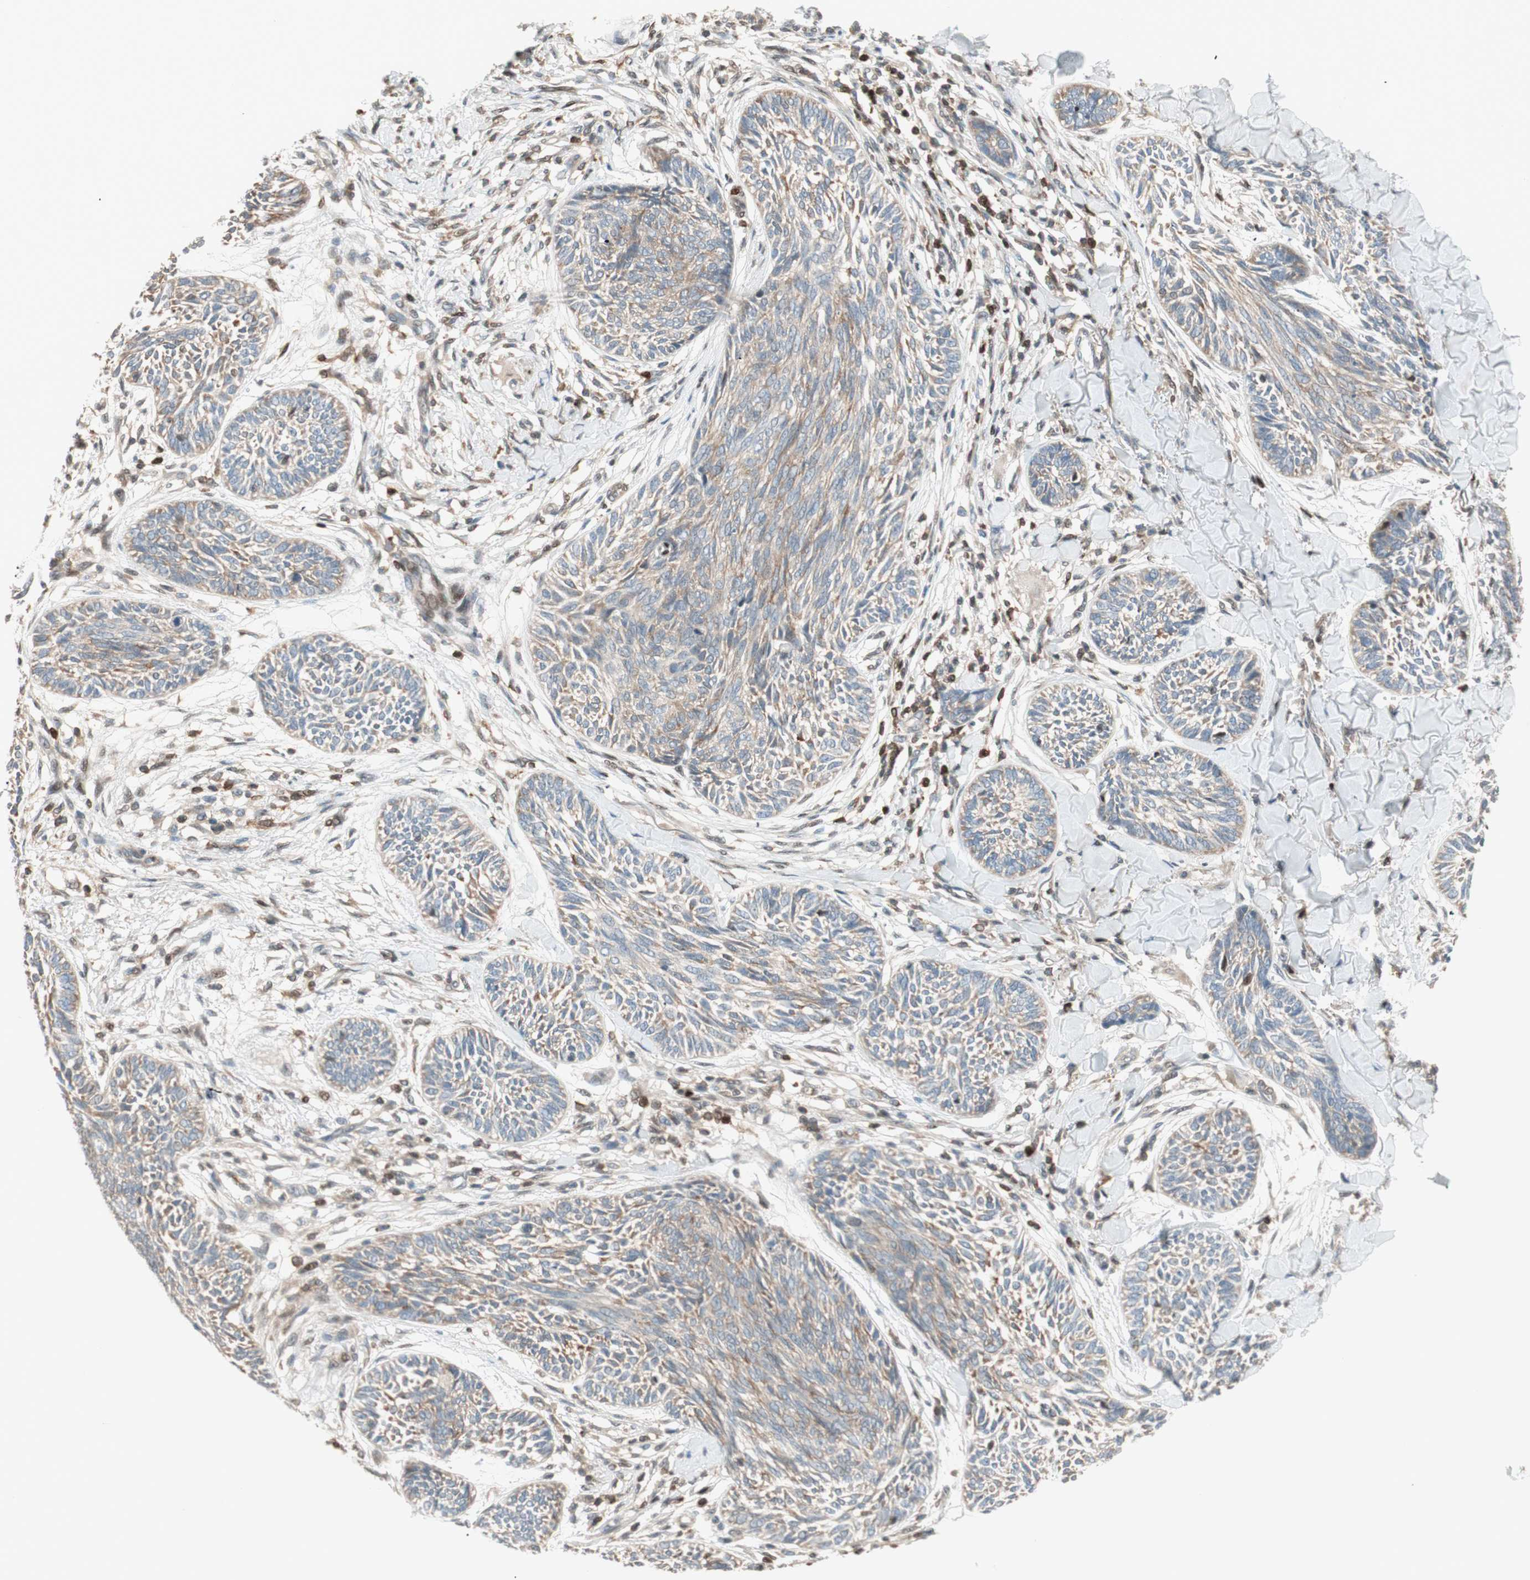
{"staining": {"intensity": "moderate", "quantity": "25%-75%", "location": "cytoplasmic/membranous"}, "tissue": "skin cancer", "cell_type": "Tumor cells", "image_type": "cancer", "snomed": [{"axis": "morphology", "description": "Papilloma, NOS"}, {"axis": "morphology", "description": "Basal cell carcinoma"}, {"axis": "topography", "description": "Skin"}], "caption": "Brown immunohistochemical staining in skin cancer reveals moderate cytoplasmic/membranous positivity in about 25%-75% of tumor cells.", "gene": "BIN1", "patient": {"sex": "male", "age": 87}}